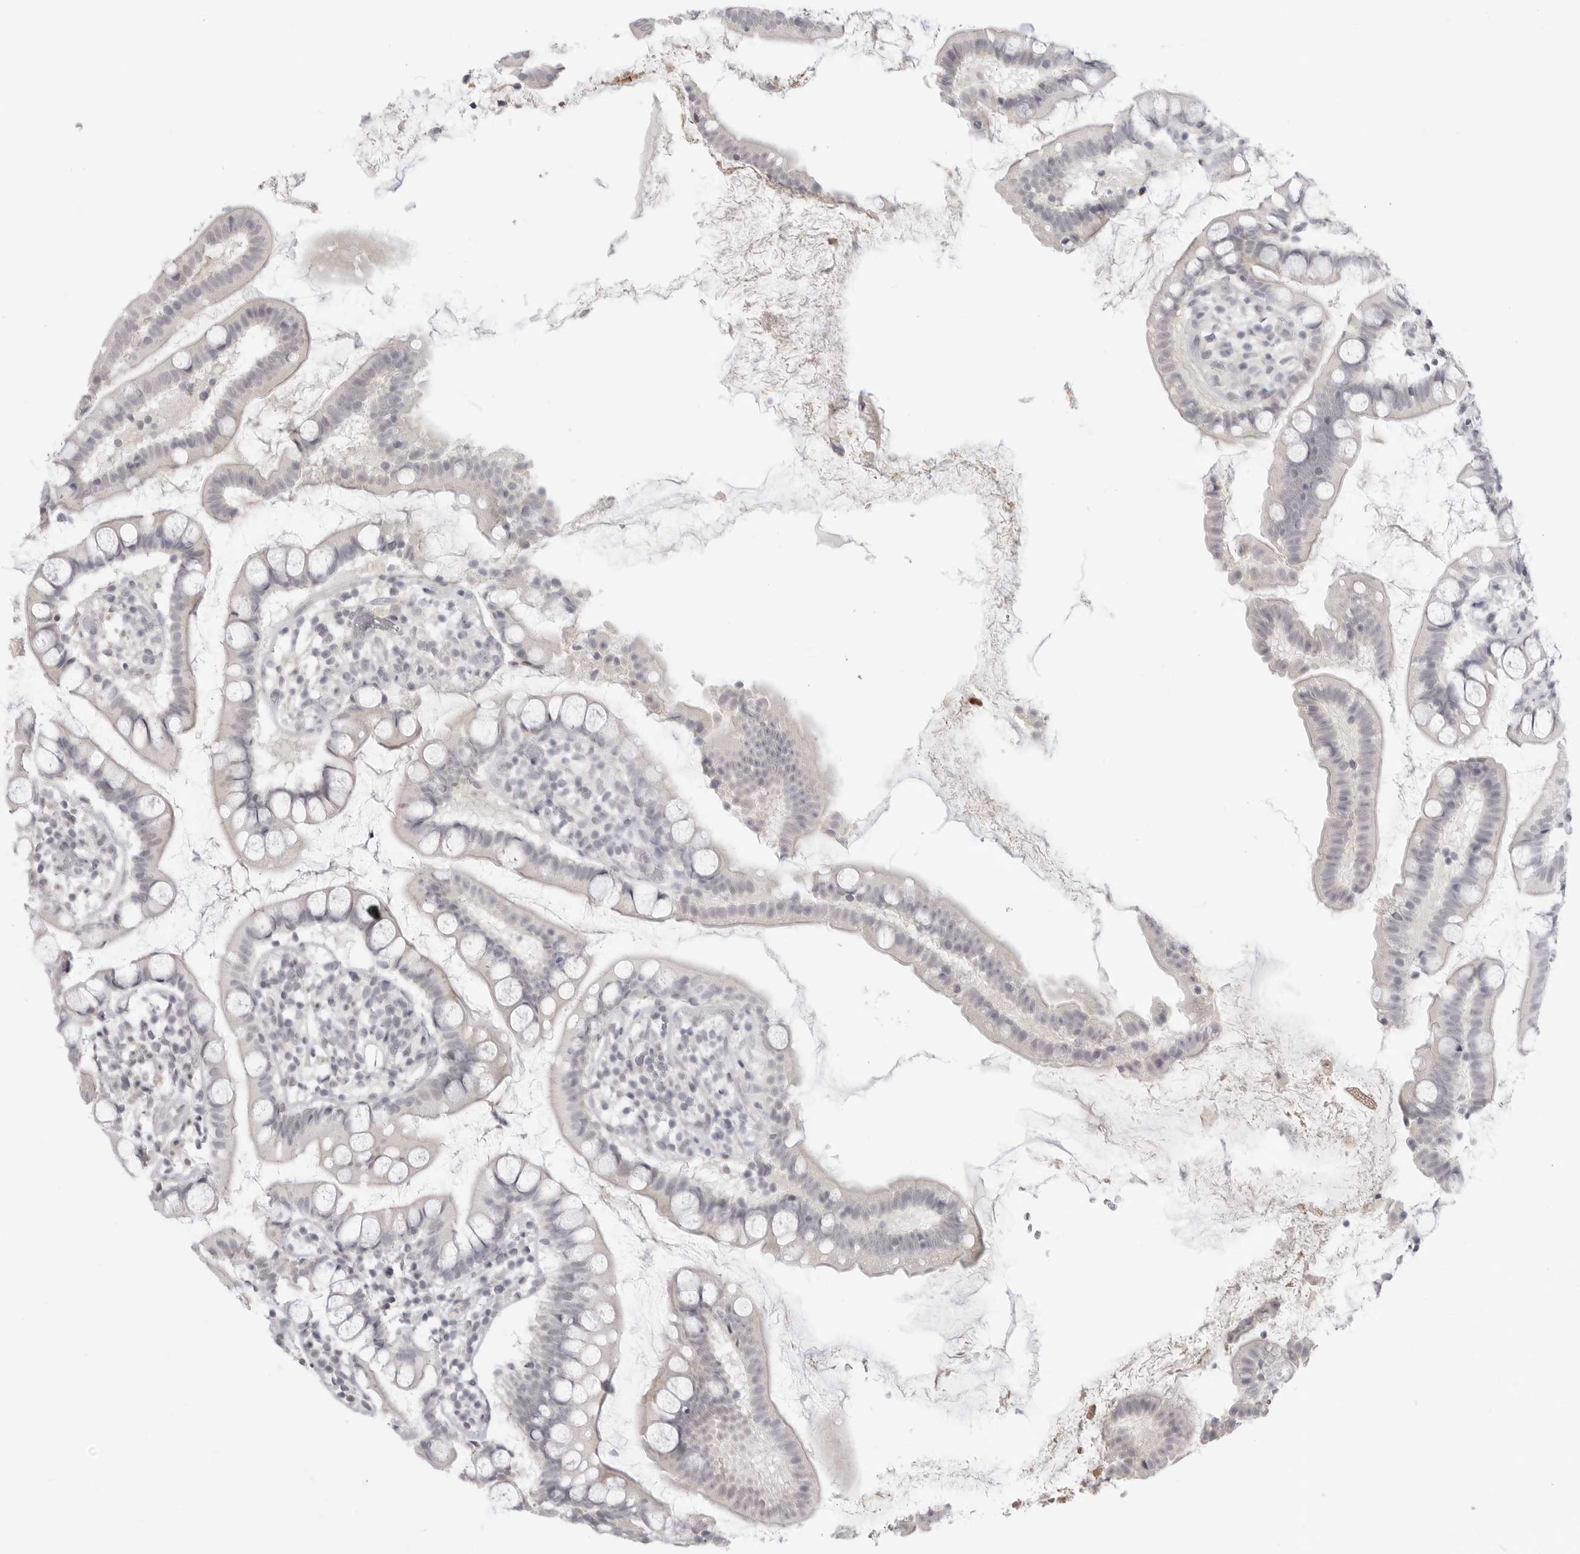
{"staining": {"intensity": "negative", "quantity": "none", "location": "none"}, "tissue": "small intestine", "cell_type": "Glandular cells", "image_type": "normal", "snomed": [{"axis": "morphology", "description": "Normal tissue, NOS"}, {"axis": "topography", "description": "Small intestine"}], "caption": "This is an IHC histopathology image of unremarkable small intestine. There is no staining in glandular cells.", "gene": "KLK11", "patient": {"sex": "female", "age": 84}}